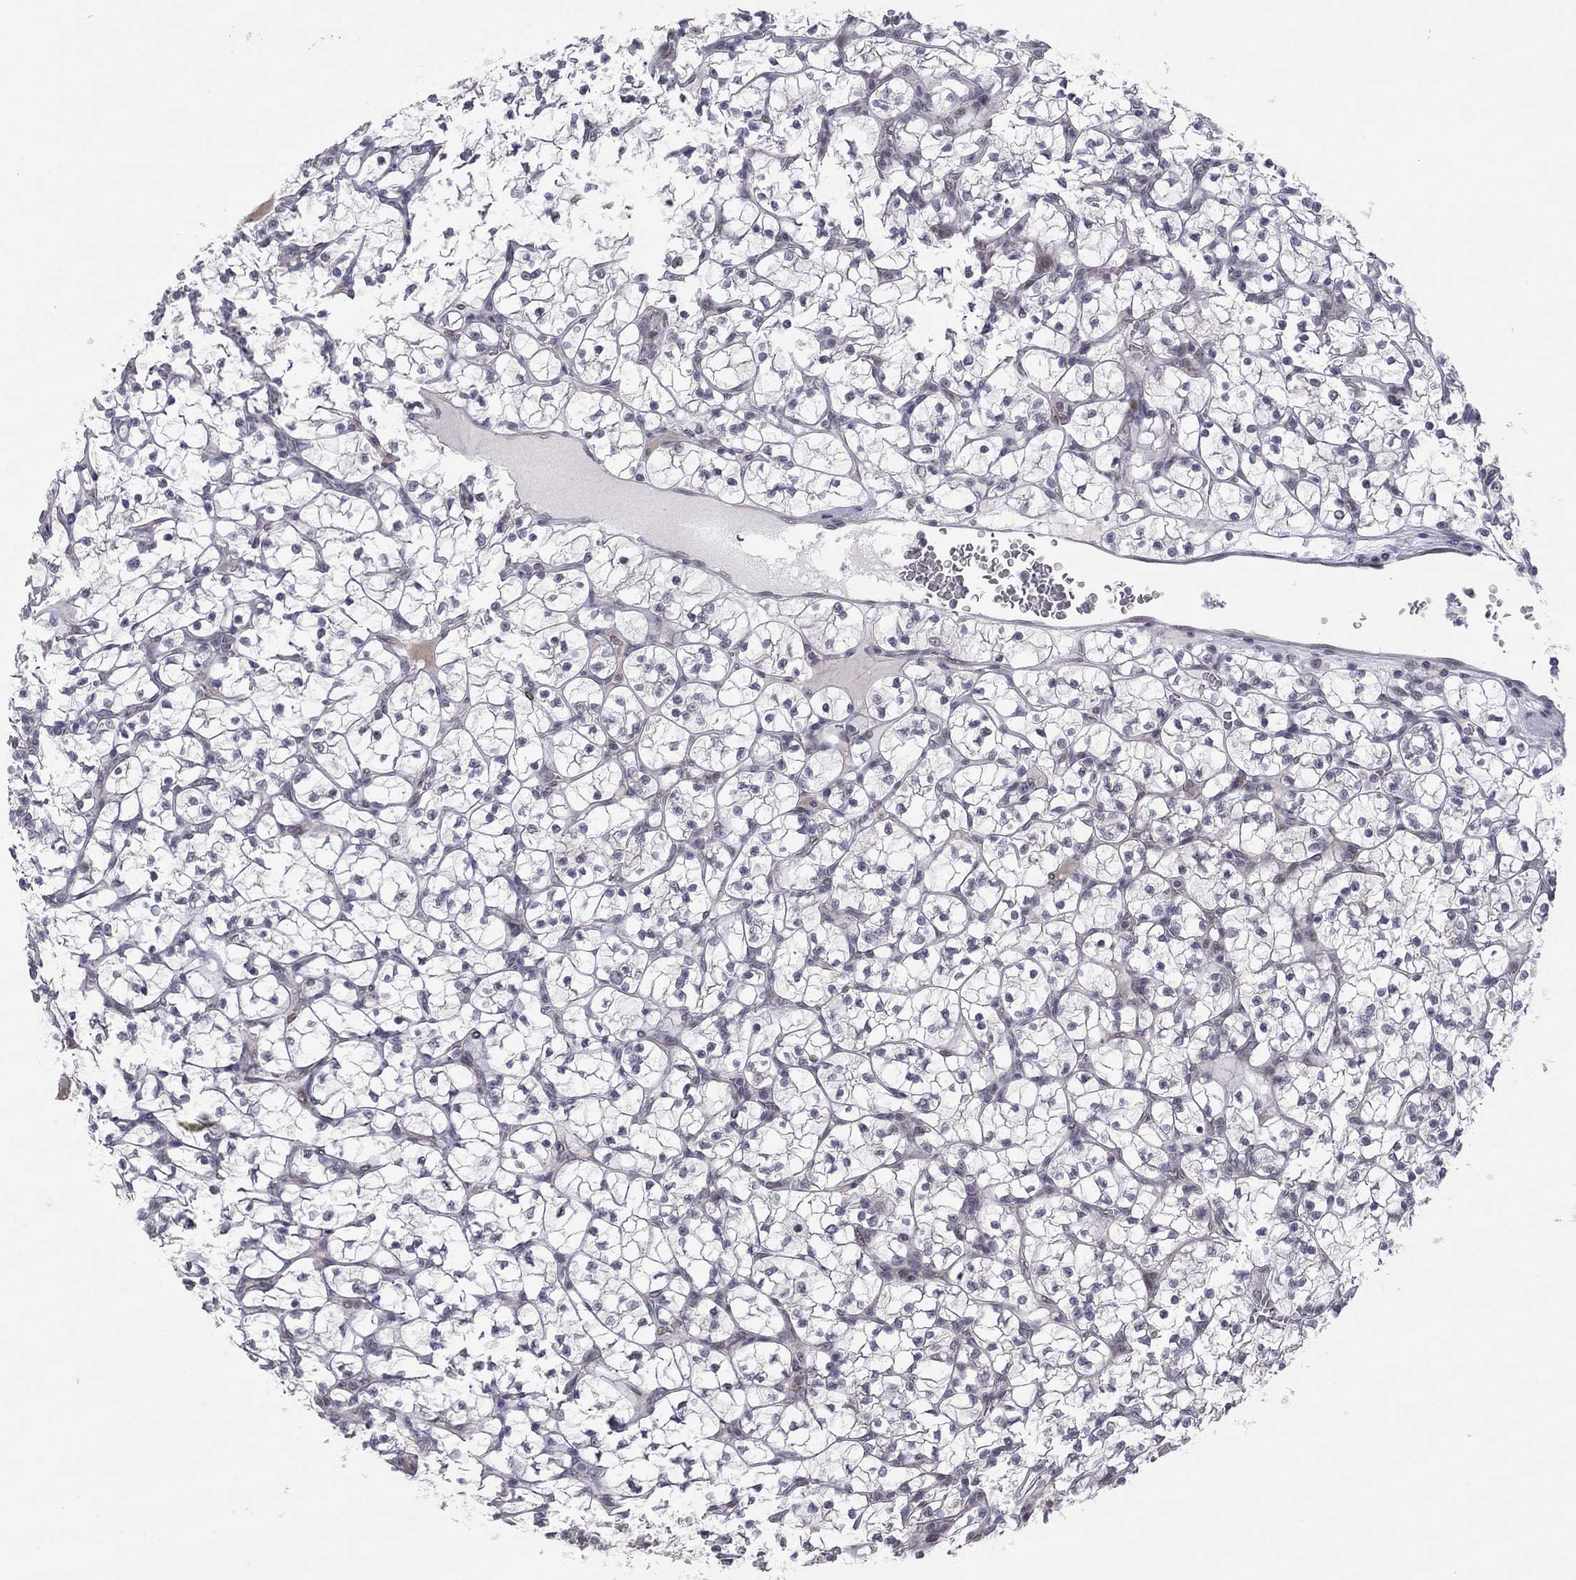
{"staining": {"intensity": "negative", "quantity": "none", "location": "none"}, "tissue": "renal cancer", "cell_type": "Tumor cells", "image_type": "cancer", "snomed": [{"axis": "morphology", "description": "Adenocarcinoma, NOS"}, {"axis": "topography", "description": "Kidney"}], "caption": "Immunohistochemical staining of human renal cancer displays no significant expression in tumor cells. (DAB IHC with hematoxylin counter stain).", "gene": "MC3R", "patient": {"sex": "female", "age": 89}}